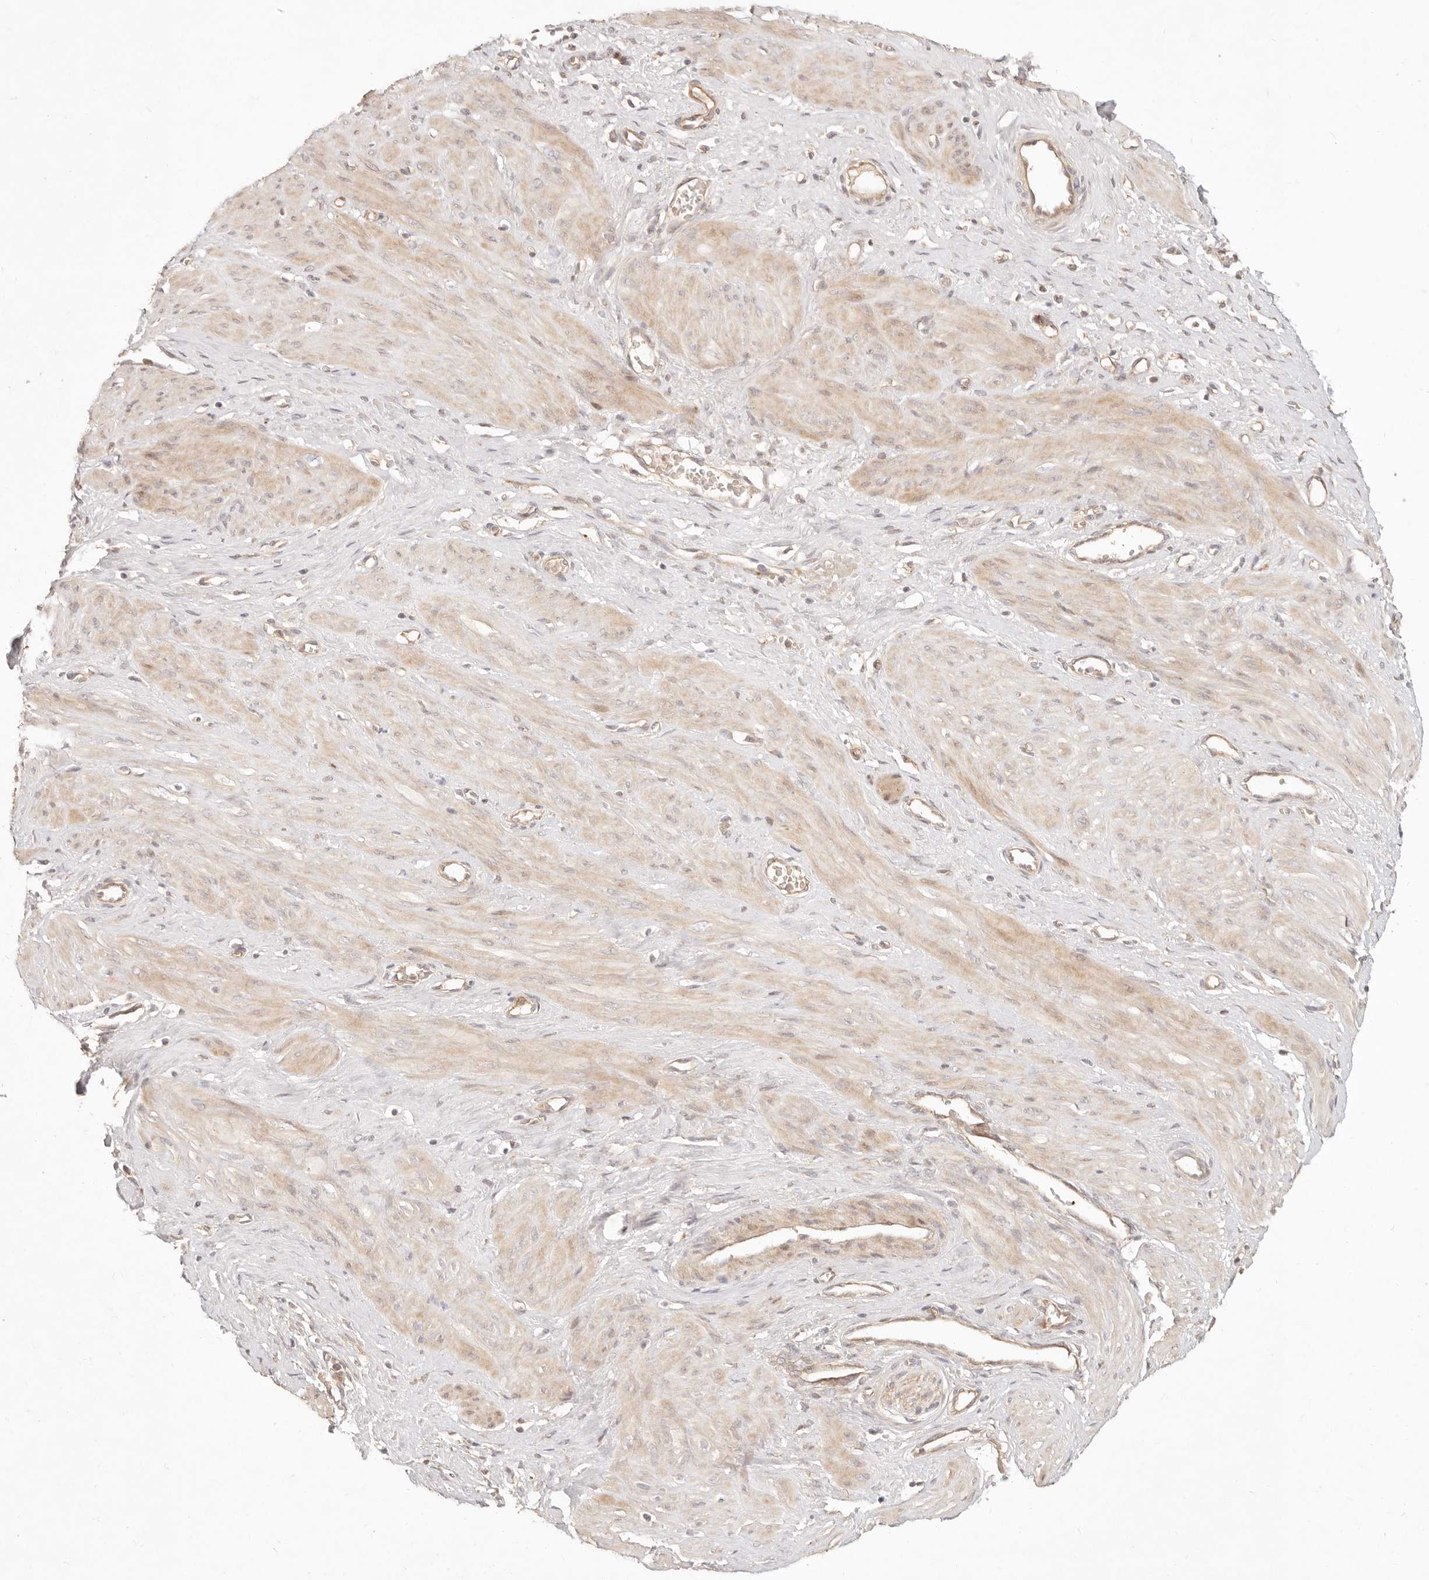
{"staining": {"intensity": "weak", "quantity": ">75%", "location": "cytoplasmic/membranous"}, "tissue": "smooth muscle", "cell_type": "Smooth muscle cells", "image_type": "normal", "snomed": [{"axis": "morphology", "description": "Normal tissue, NOS"}, {"axis": "topography", "description": "Endometrium"}], "caption": "Immunohistochemical staining of benign smooth muscle reveals >75% levels of weak cytoplasmic/membranous protein staining in about >75% of smooth muscle cells. (brown staining indicates protein expression, while blue staining denotes nuclei).", "gene": "PPP1R3B", "patient": {"sex": "female", "age": 33}}